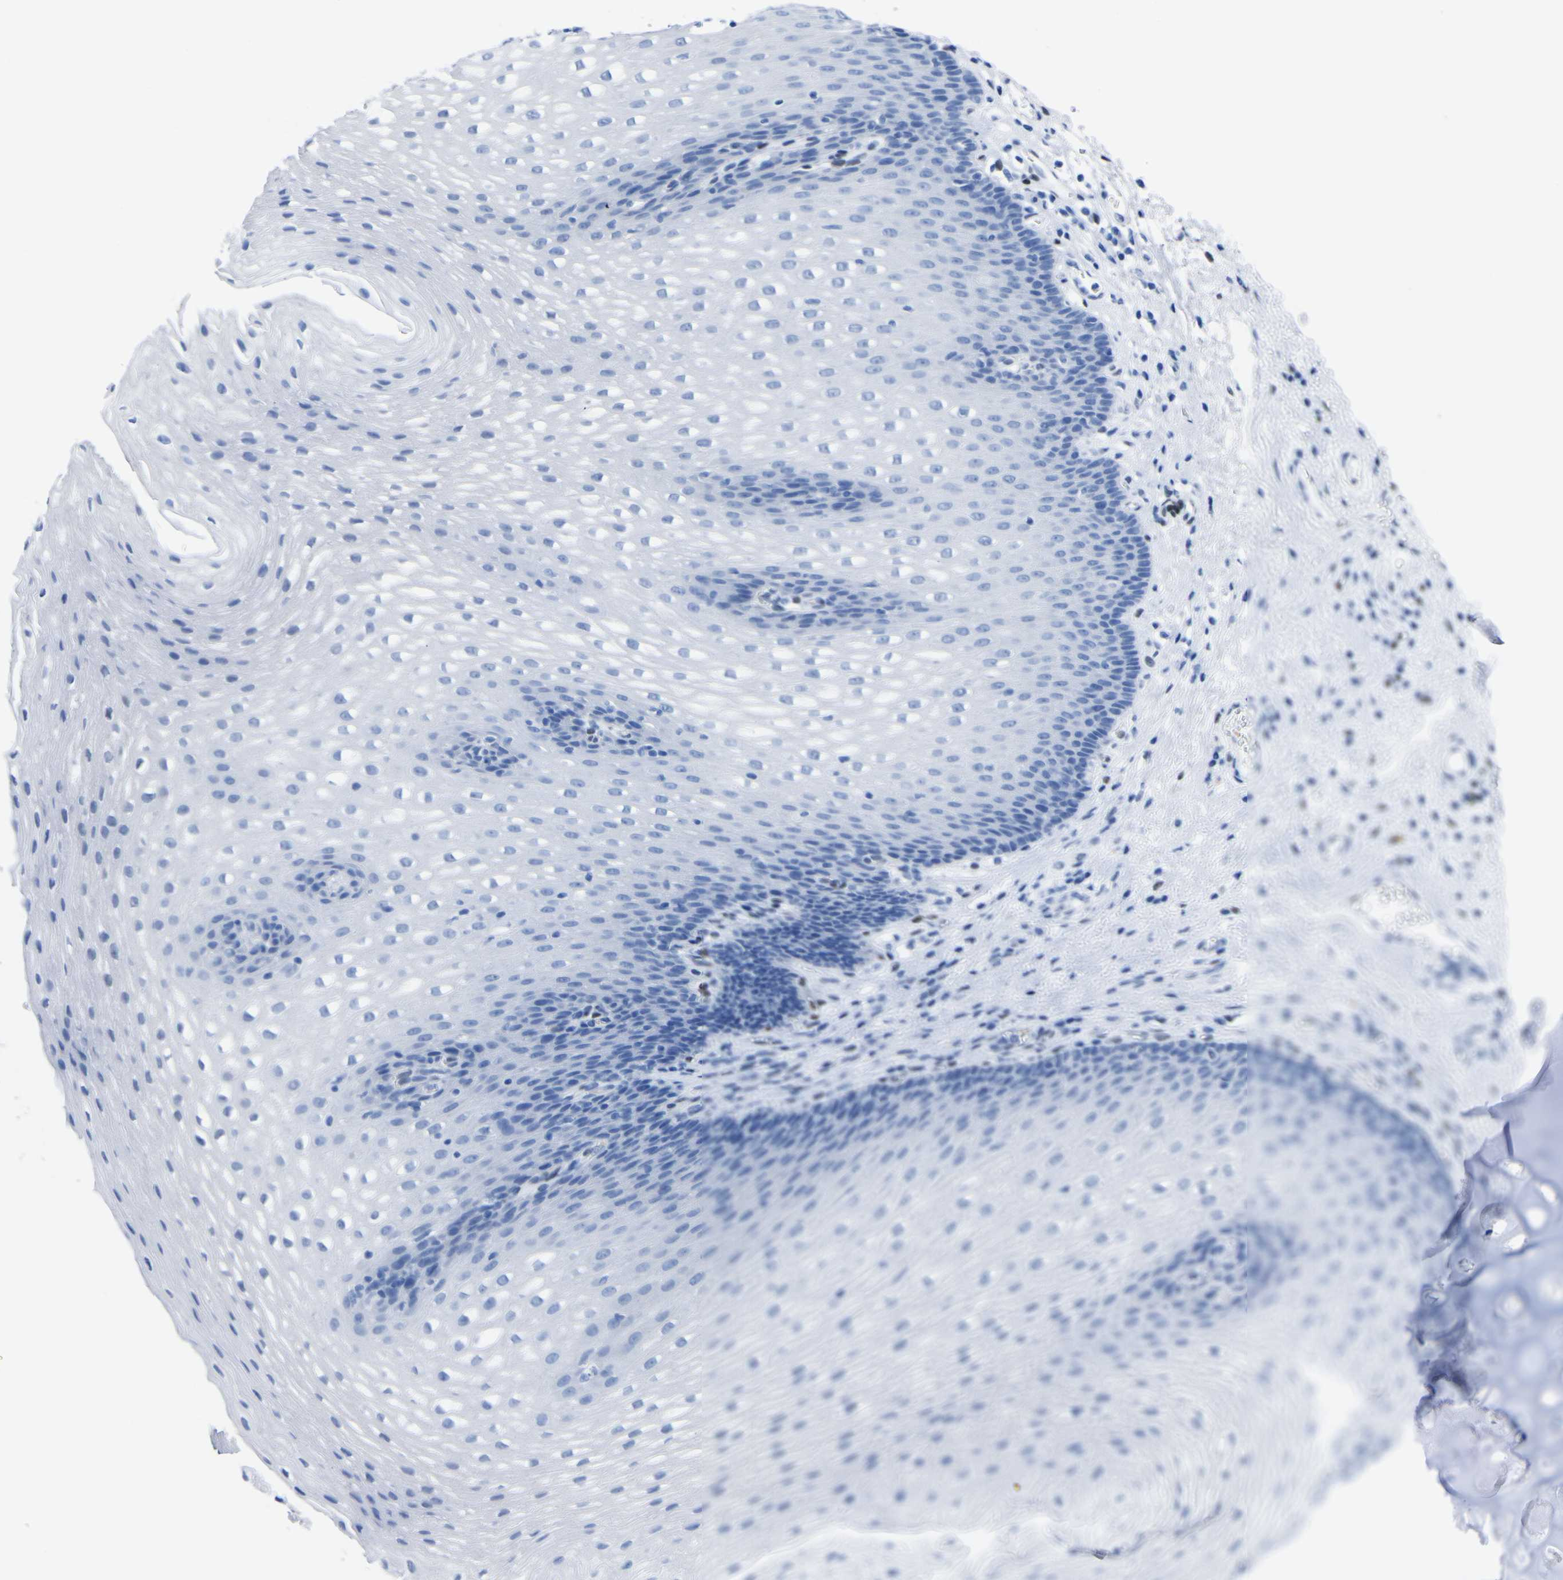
{"staining": {"intensity": "negative", "quantity": "none", "location": "none"}, "tissue": "esophagus", "cell_type": "Squamous epithelial cells", "image_type": "normal", "snomed": [{"axis": "morphology", "description": "Normal tissue, NOS"}, {"axis": "topography", "description": "Esophagus"}], "caption": "DAB (3,3'-diaminobenzidine) immunohistochemical staining of normal esophagus shows no significant positivity in squamous epithelial cells.", "gene": "DACH1", "patient": {"sex": "male", "age": 48}}